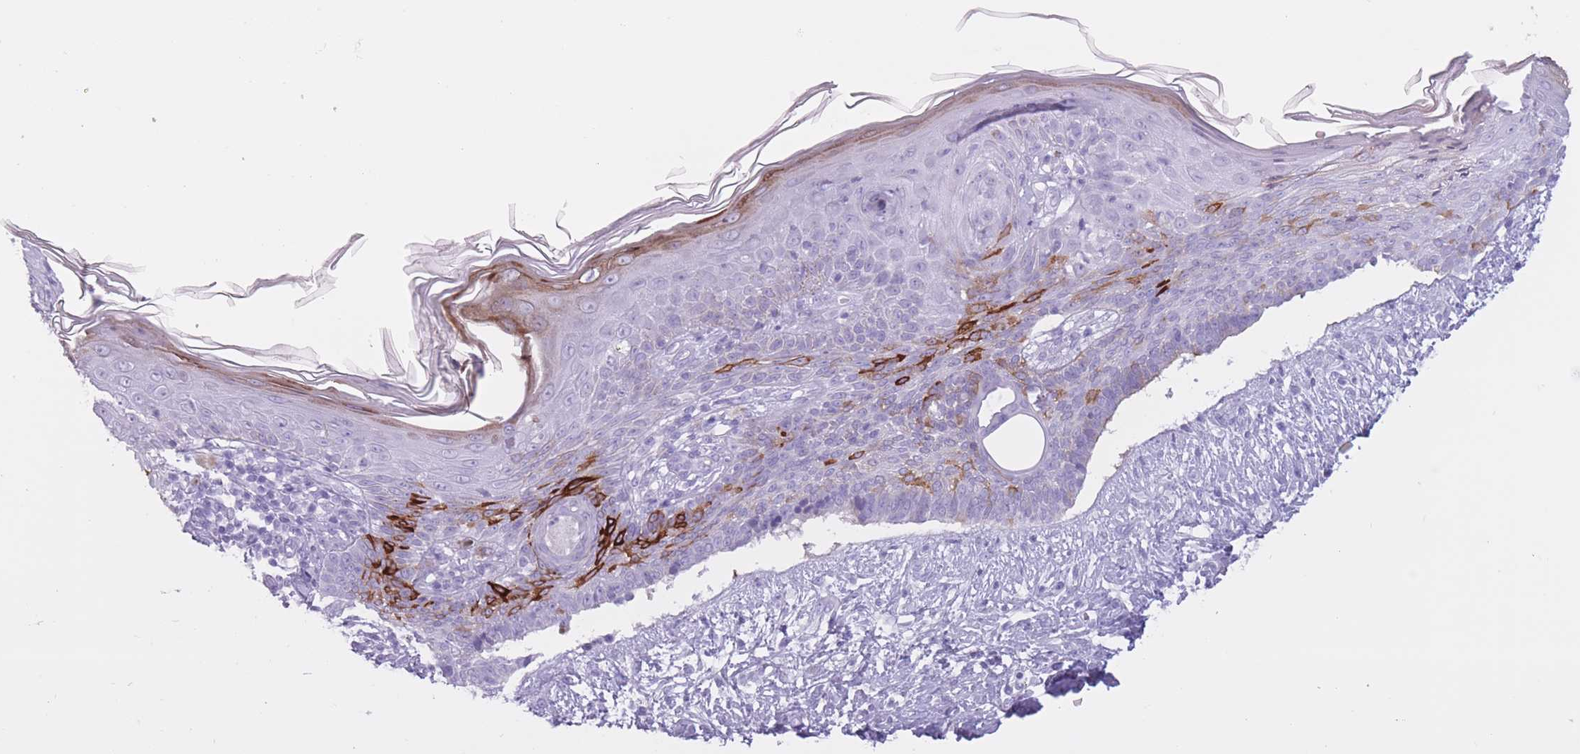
{"staining": {"intensity": "strong", "quantity": "<25%", "location": "cytoplasmic/membranous"}, "tissue": "skin cancer", "cell_type": "Tumor cells", "image_type": "cancer", "snomed": [{"axis": "morphology", "description": "Basal cell carcinoma"}, {"axis": "topography", "description": "Skin"}], "caption": "Immunohistochemical staining of skin basal cell carcinoma reveals medium levels of strong cytoplasmic/membranous positivity in about <25% of tumor cells.", "gene": "PNMA3", "patient": {"sex": "male", "age": 73}}